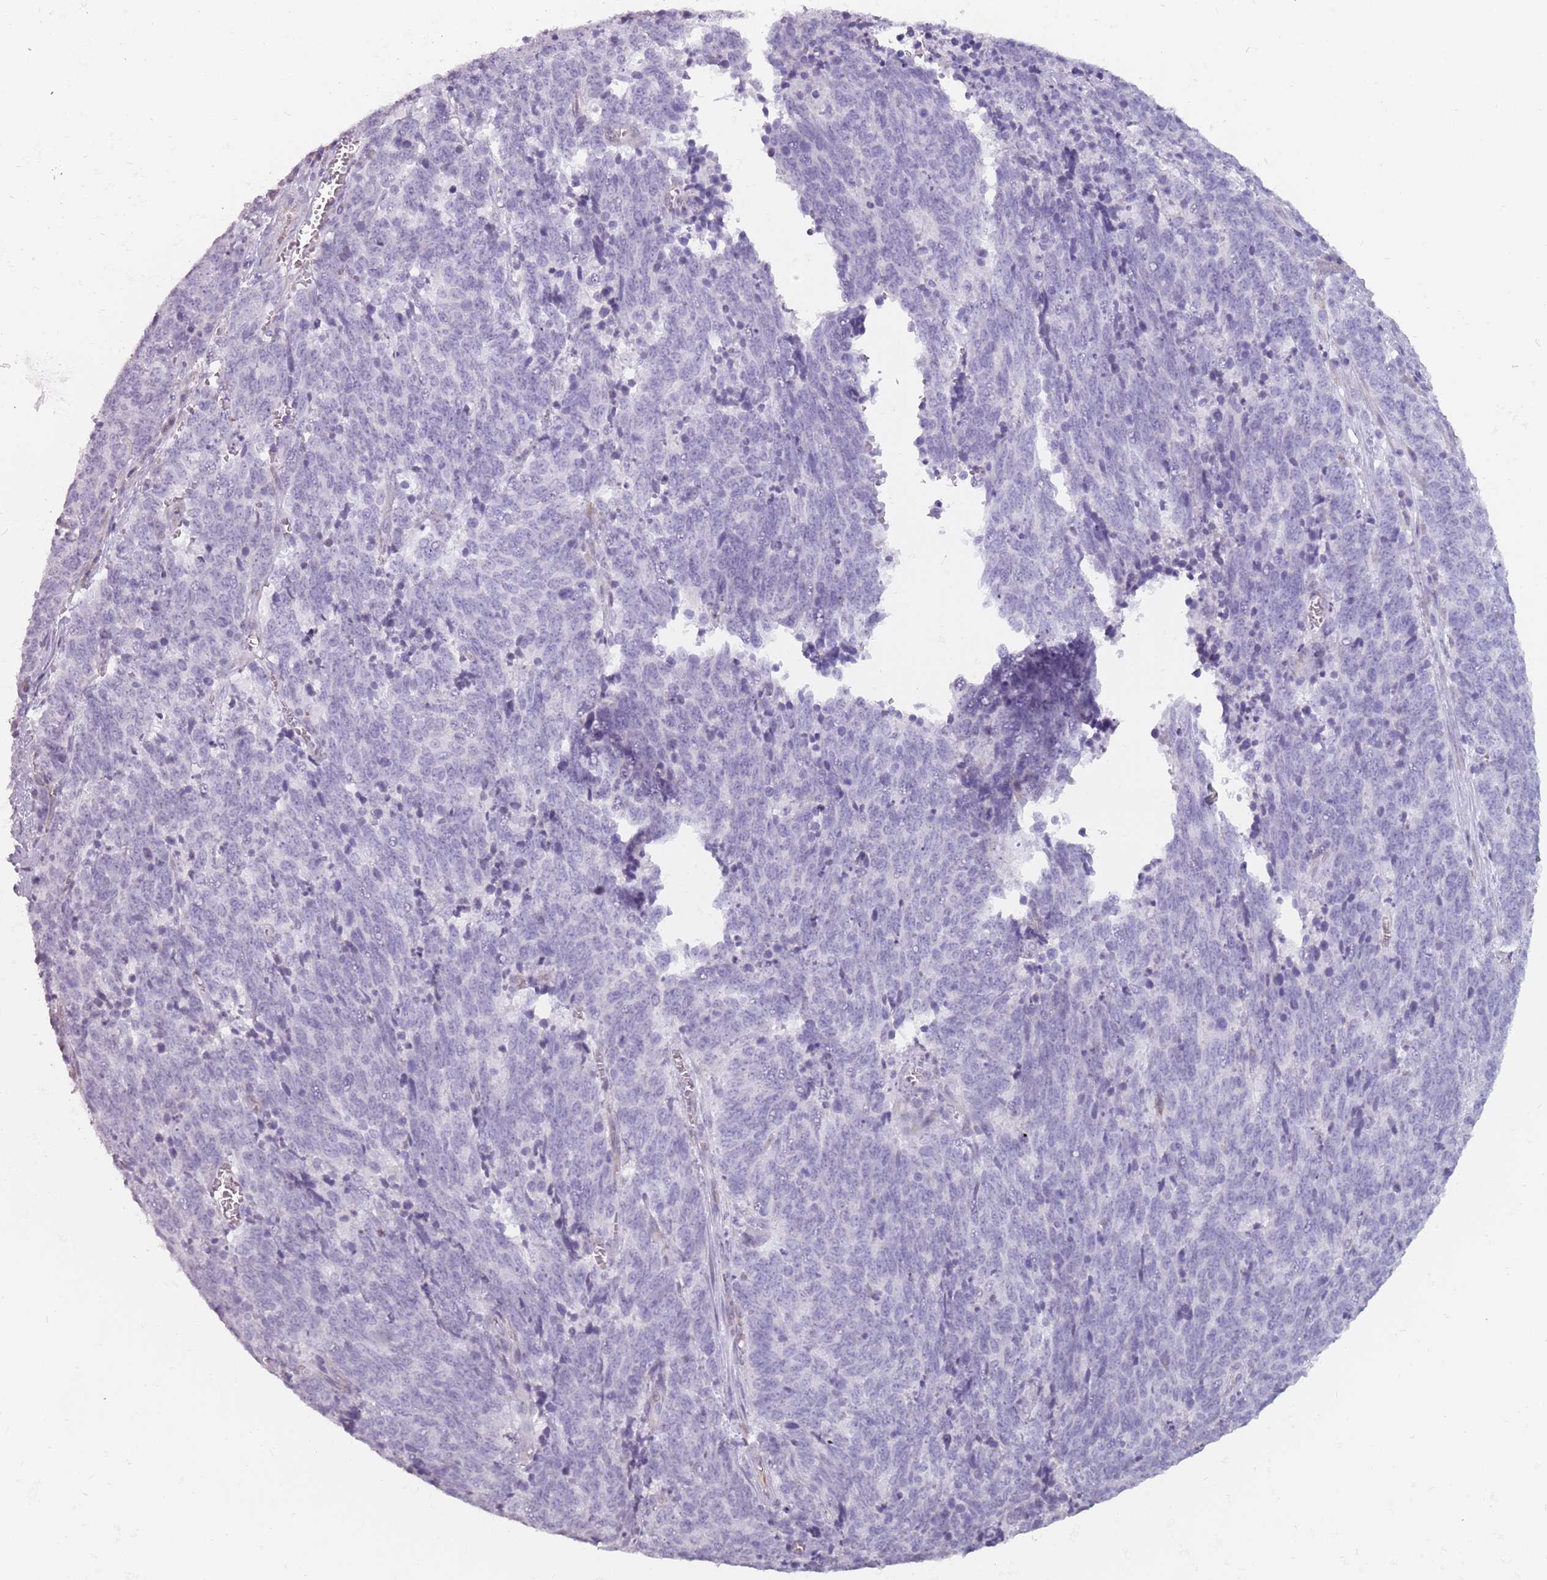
{"staining": {"intensity": "negative", "quantity": "none", "location": "none"}, "tissue": "cervical cancer", "cell_type": "Tumor cells", "image_type": "cancer", "snomed": [{"axis": "morphology", "description": "Squamous cell carcinoma, NOS"}, {"axis": "topography", "description": "Cervix"}], "caption": "Human squamous cell carcinoma (cervical) stained for a protein using immunohistochemistry reveals no positivity in tumor cells.", "gene": "DDX4", "patient": {"sex": "female", "age": 29}}